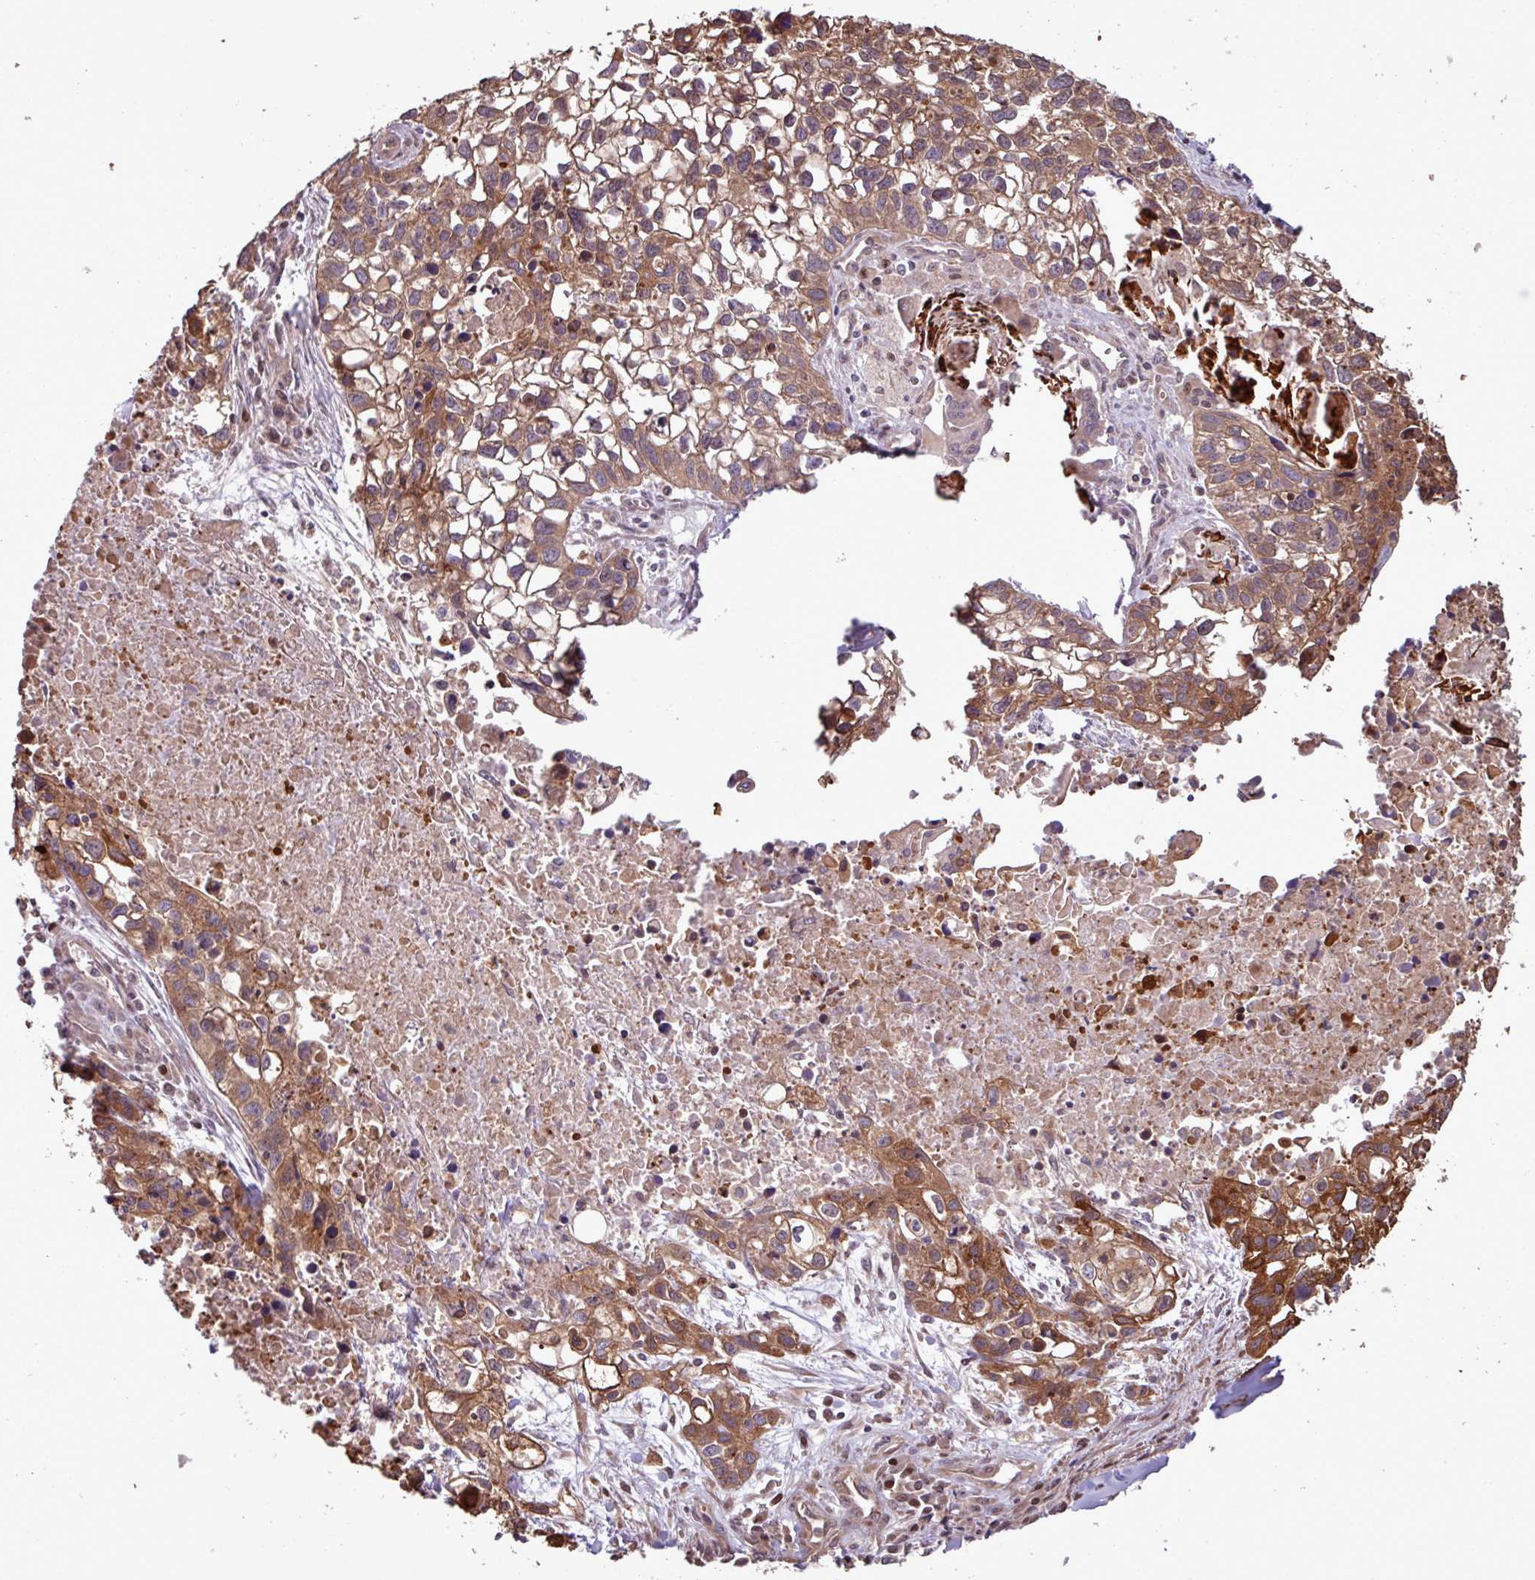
{"staining": {"intensity": "moderate", "quantity": ">75%", "location": "cytoplasmic/membranous"}, "tissue": "lung cancer", "cell_type": "Tumor cells", "image_type": "cancer", "snomed": [{"axis": "morphology", "description": "Squamous cell carcinoma, NOS"}, {"axis": "topography", "description": "Lung"}], "caption": "Immunohistochemical staining of human lung cancer (squamous cell carcinoma) shows moderate cytoplasmic/membranous protein staining in about >75% of tumor cells.", "gene": "PDPR", "patient": {"sex": "male", "age": 74}}